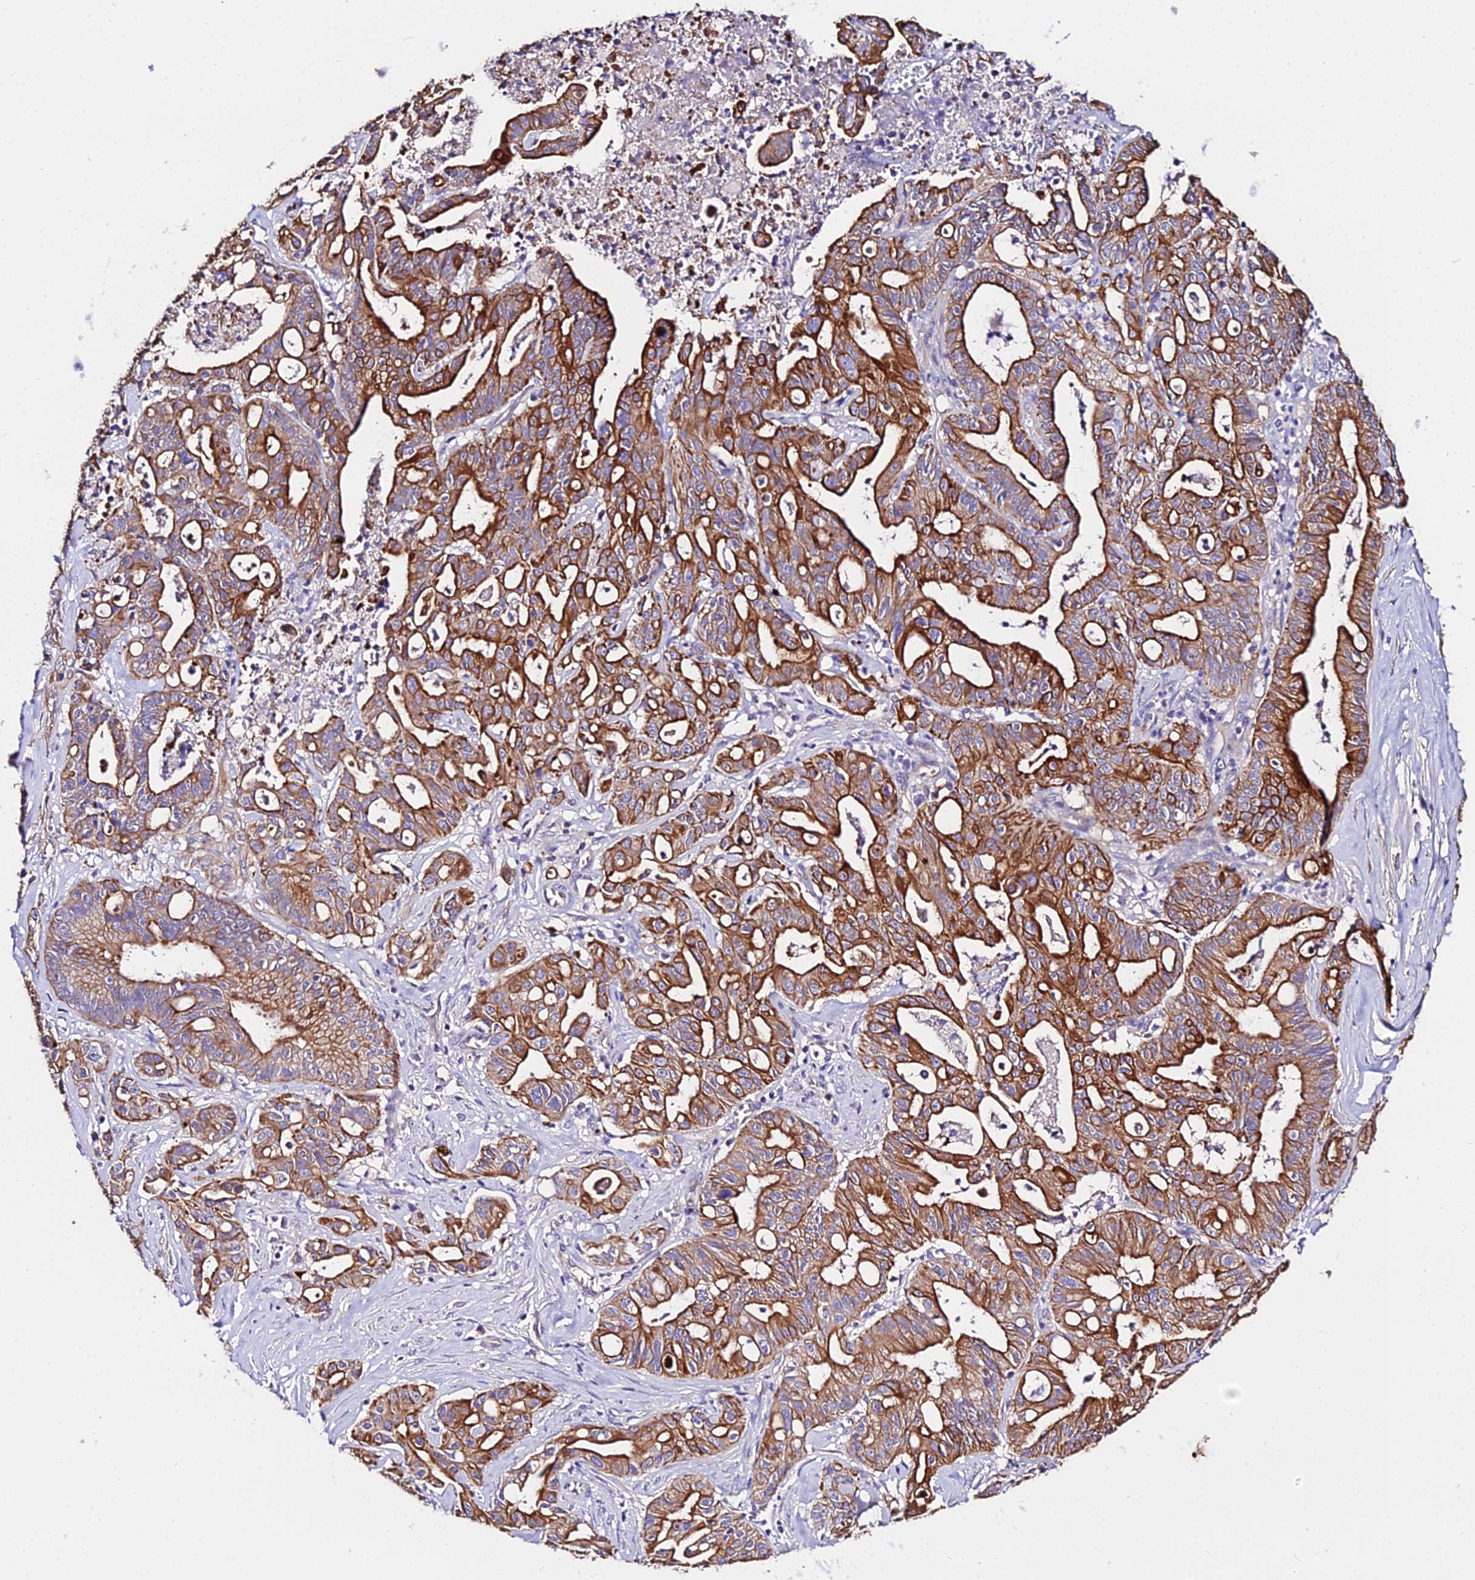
{"staining": {"intensity": "strong", "quantity": ">75%", "location": "cytoplasmic/membranous"}, "tissue": "ovarian cancer", "cell_type": "Tumor cells", "image_type": "cancer", "snomed": [{"axis": "morphology", "description": "Cystadenocarcinoma, mucinous, NOS"}, {"axis": "topography", "description": "Ovary"}], "caption": "Mucinous cystadenocarcinoma (ovarian) tissue reveals strong cytoplasmic/membranous staining in approximately >75% of tumor cells, visualized by immunohistochemistry.", "gene": "DAW1", "patient": {"sex": "female", "age": 70}}